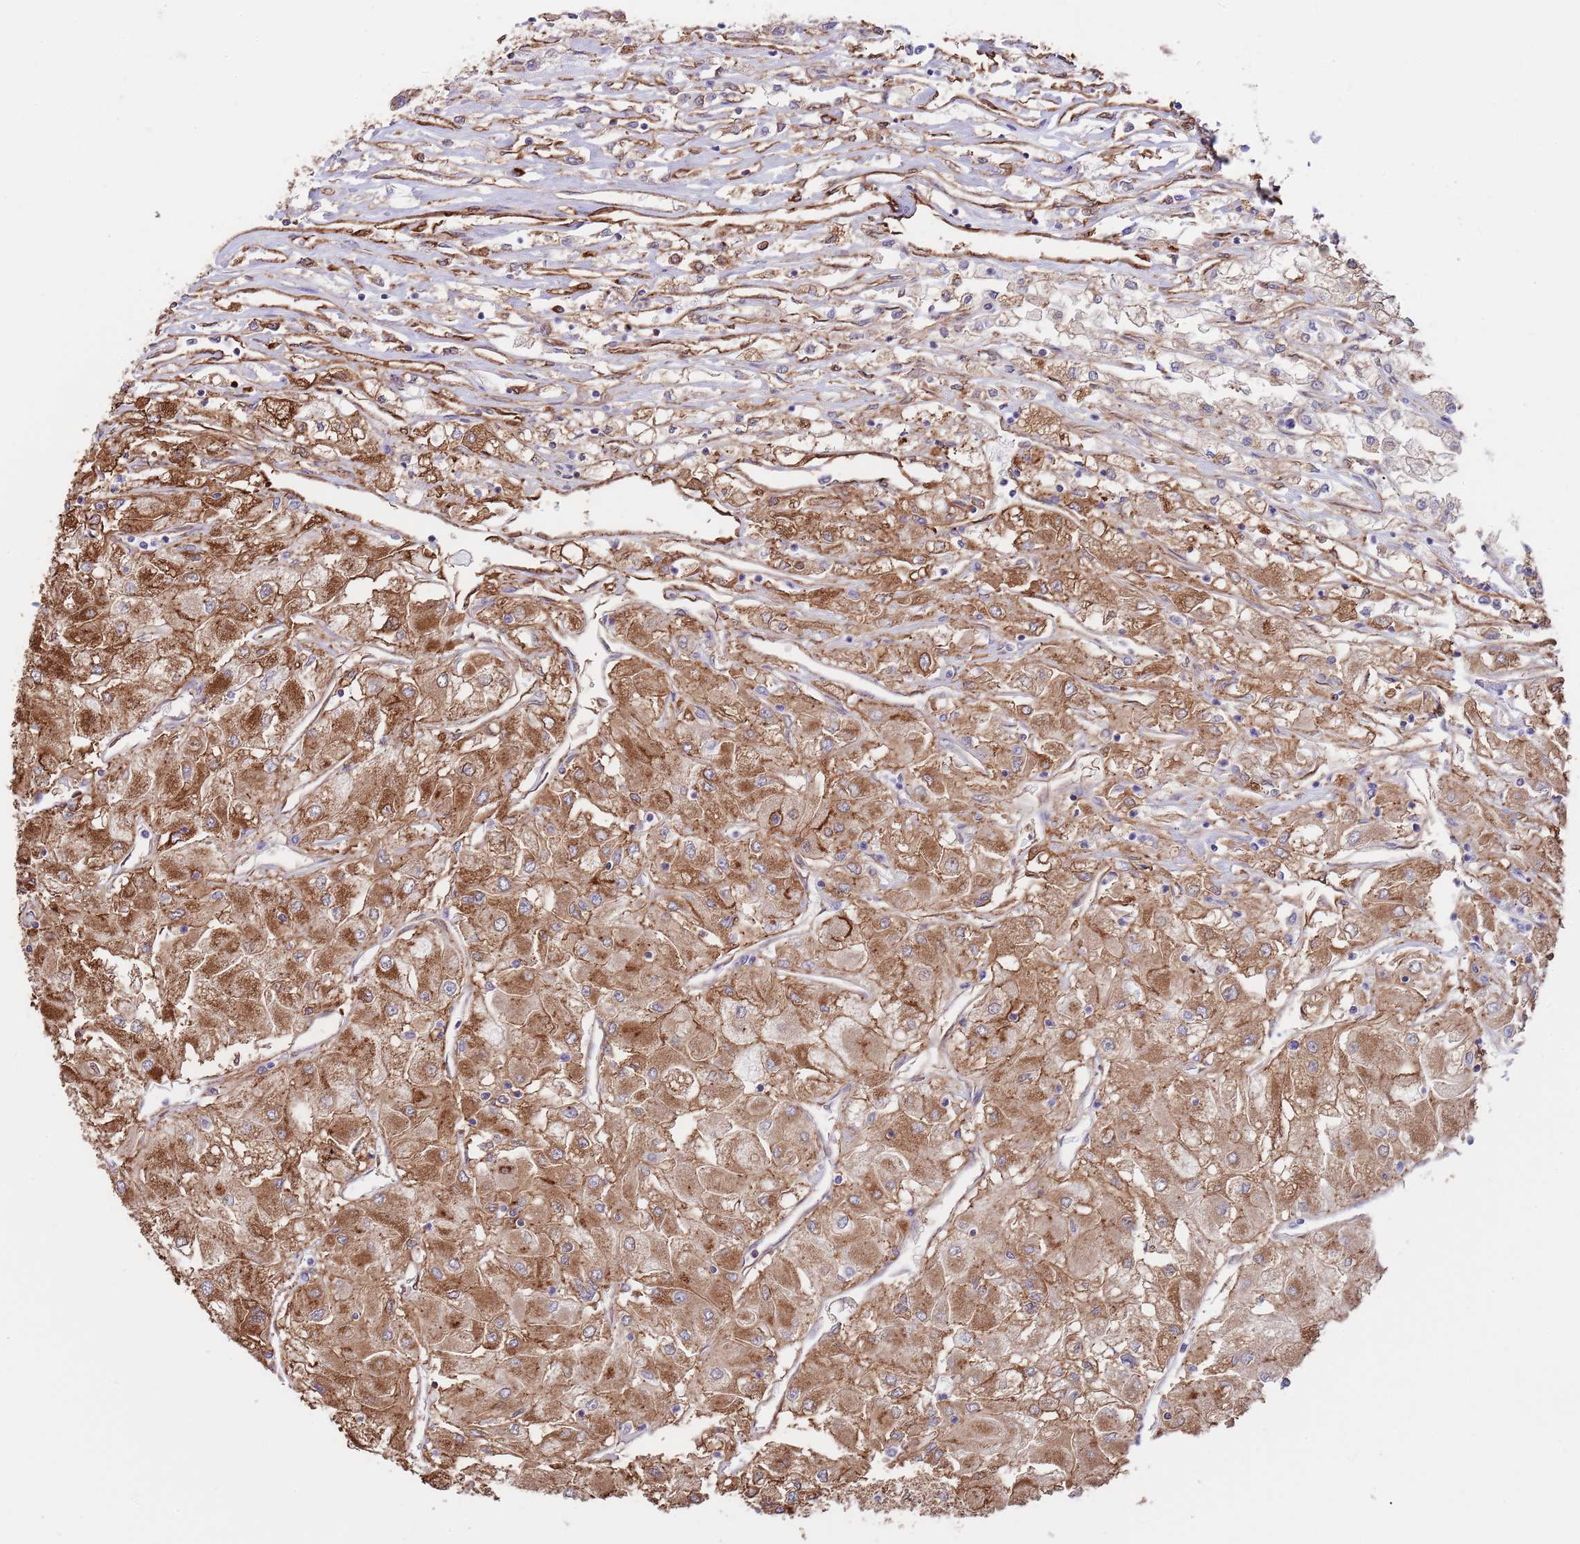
{"staining": {"intensity": "strong", "quantity": ">75%", "location": "cytoplasmic/membranous"}, "tissue": "renal cancer", "cell_type": "Tumor cells", "image_type": "cancer", "snomed": [{"axis": "morphology", "description": "Adenocarcinoma, NOS"}, {"axis": "topography", "description": "Kidney"}], "caption": "Renal cancer stained for a protein (brown) displays strong cytoplasmic/membranous positive positivity in approximately >75% of tumor cells.", "gene": "BPNT1", "patient": {"sex": "male", "age": 80}}